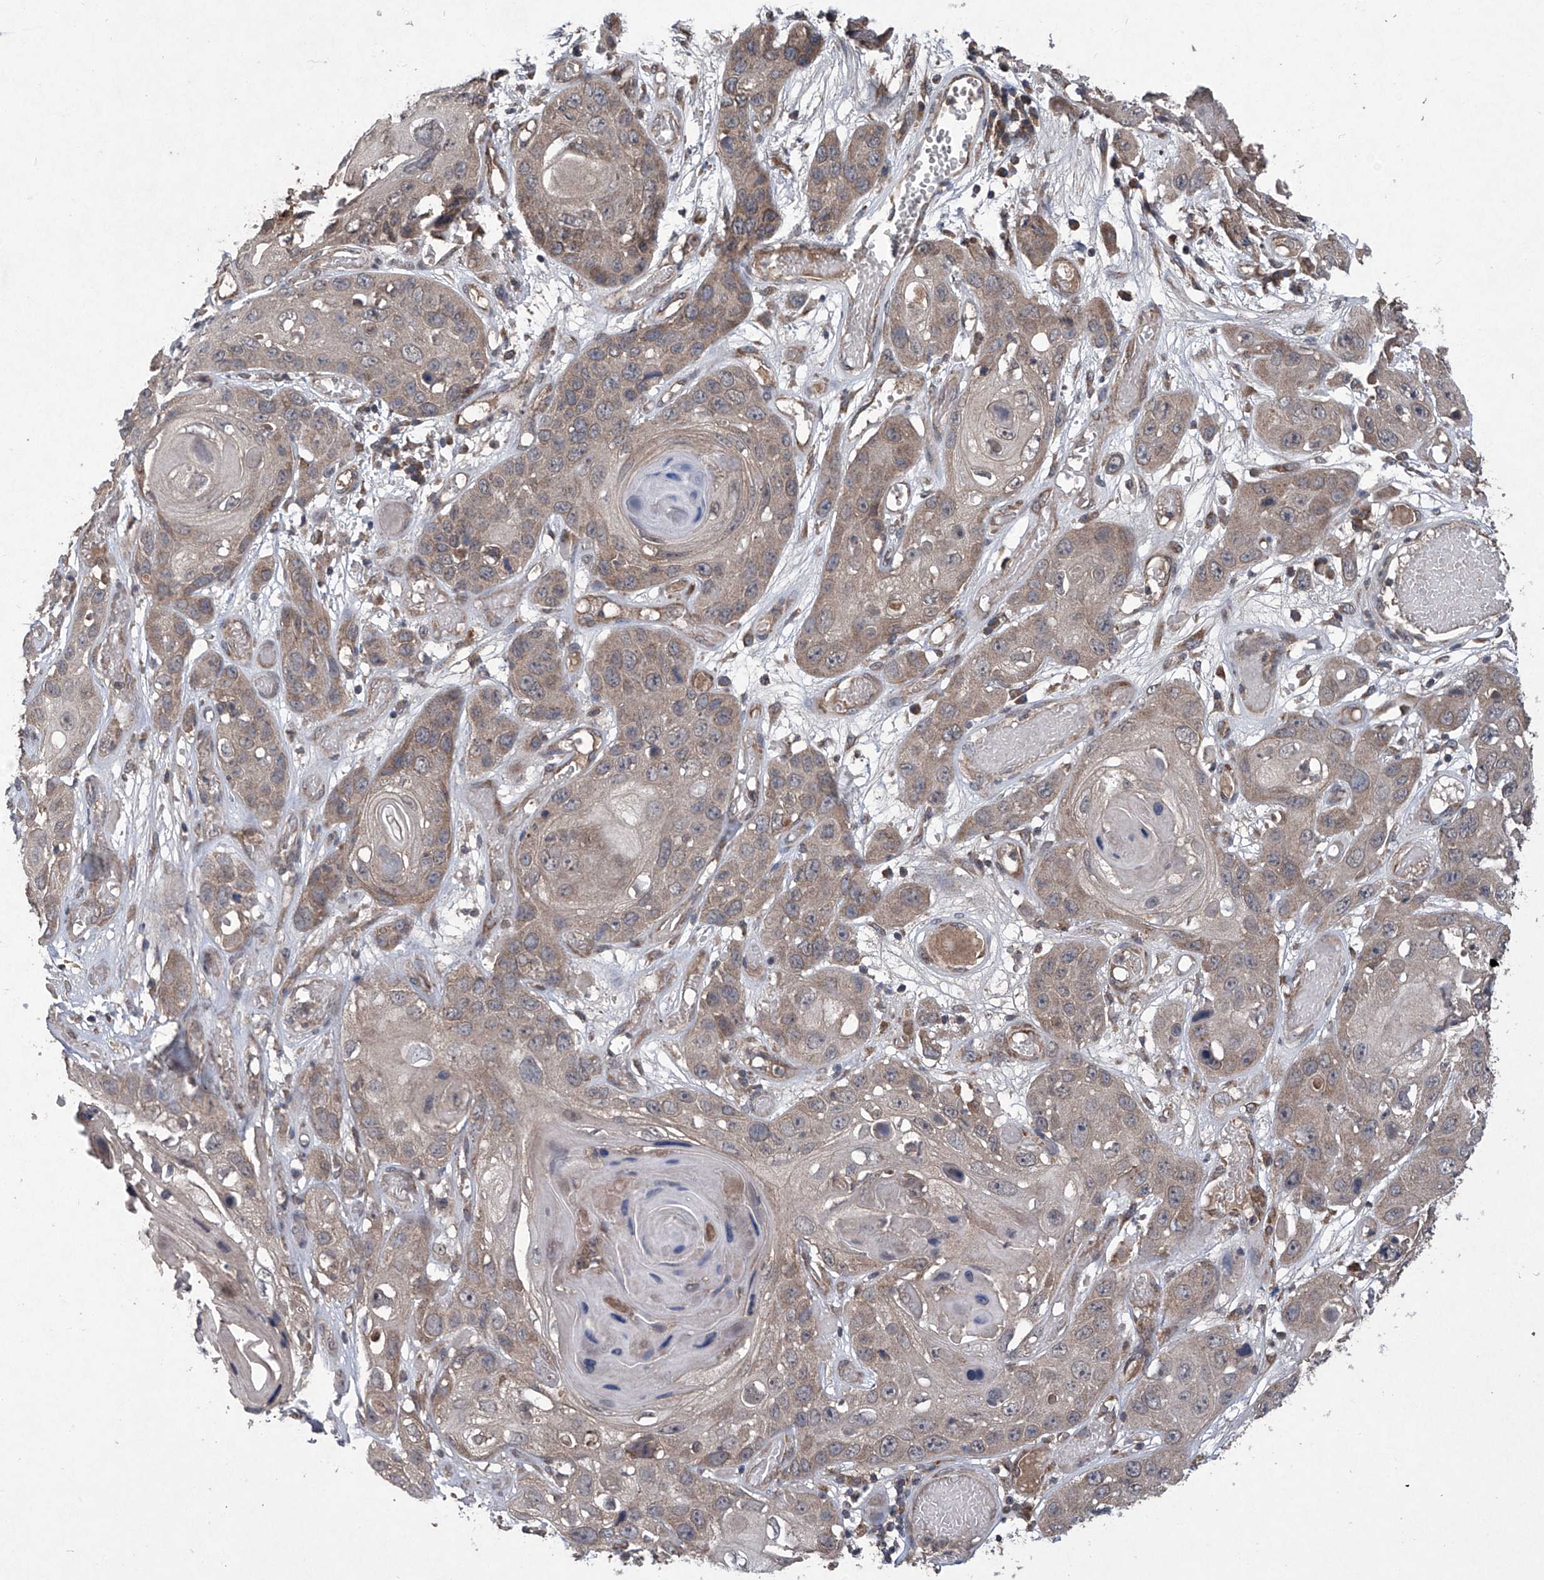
{"staining": {"intensity": "weak", "quantity": ">75%", "location": "cytoplasmic/membranous"}, "tissue": "skin cancer", "cell_type": "Tumor cells", "image_type": "cancer", "snomed": [{"axis": "morphology", "description": "Squamous cell carcinoma, NOS"}, {"axis": "topography", "description": "Skin"}], "caption": "Immunohistochemistry photomicrograph of skin squamous cell carcinoma stained for a protein (brown), which demonstrates low levels of weak cytoplasmic/membranous expression in approximately >75% of tumor cells.", "gene": "SUMF2", "patient": {"sex": "male", "age": 55}}